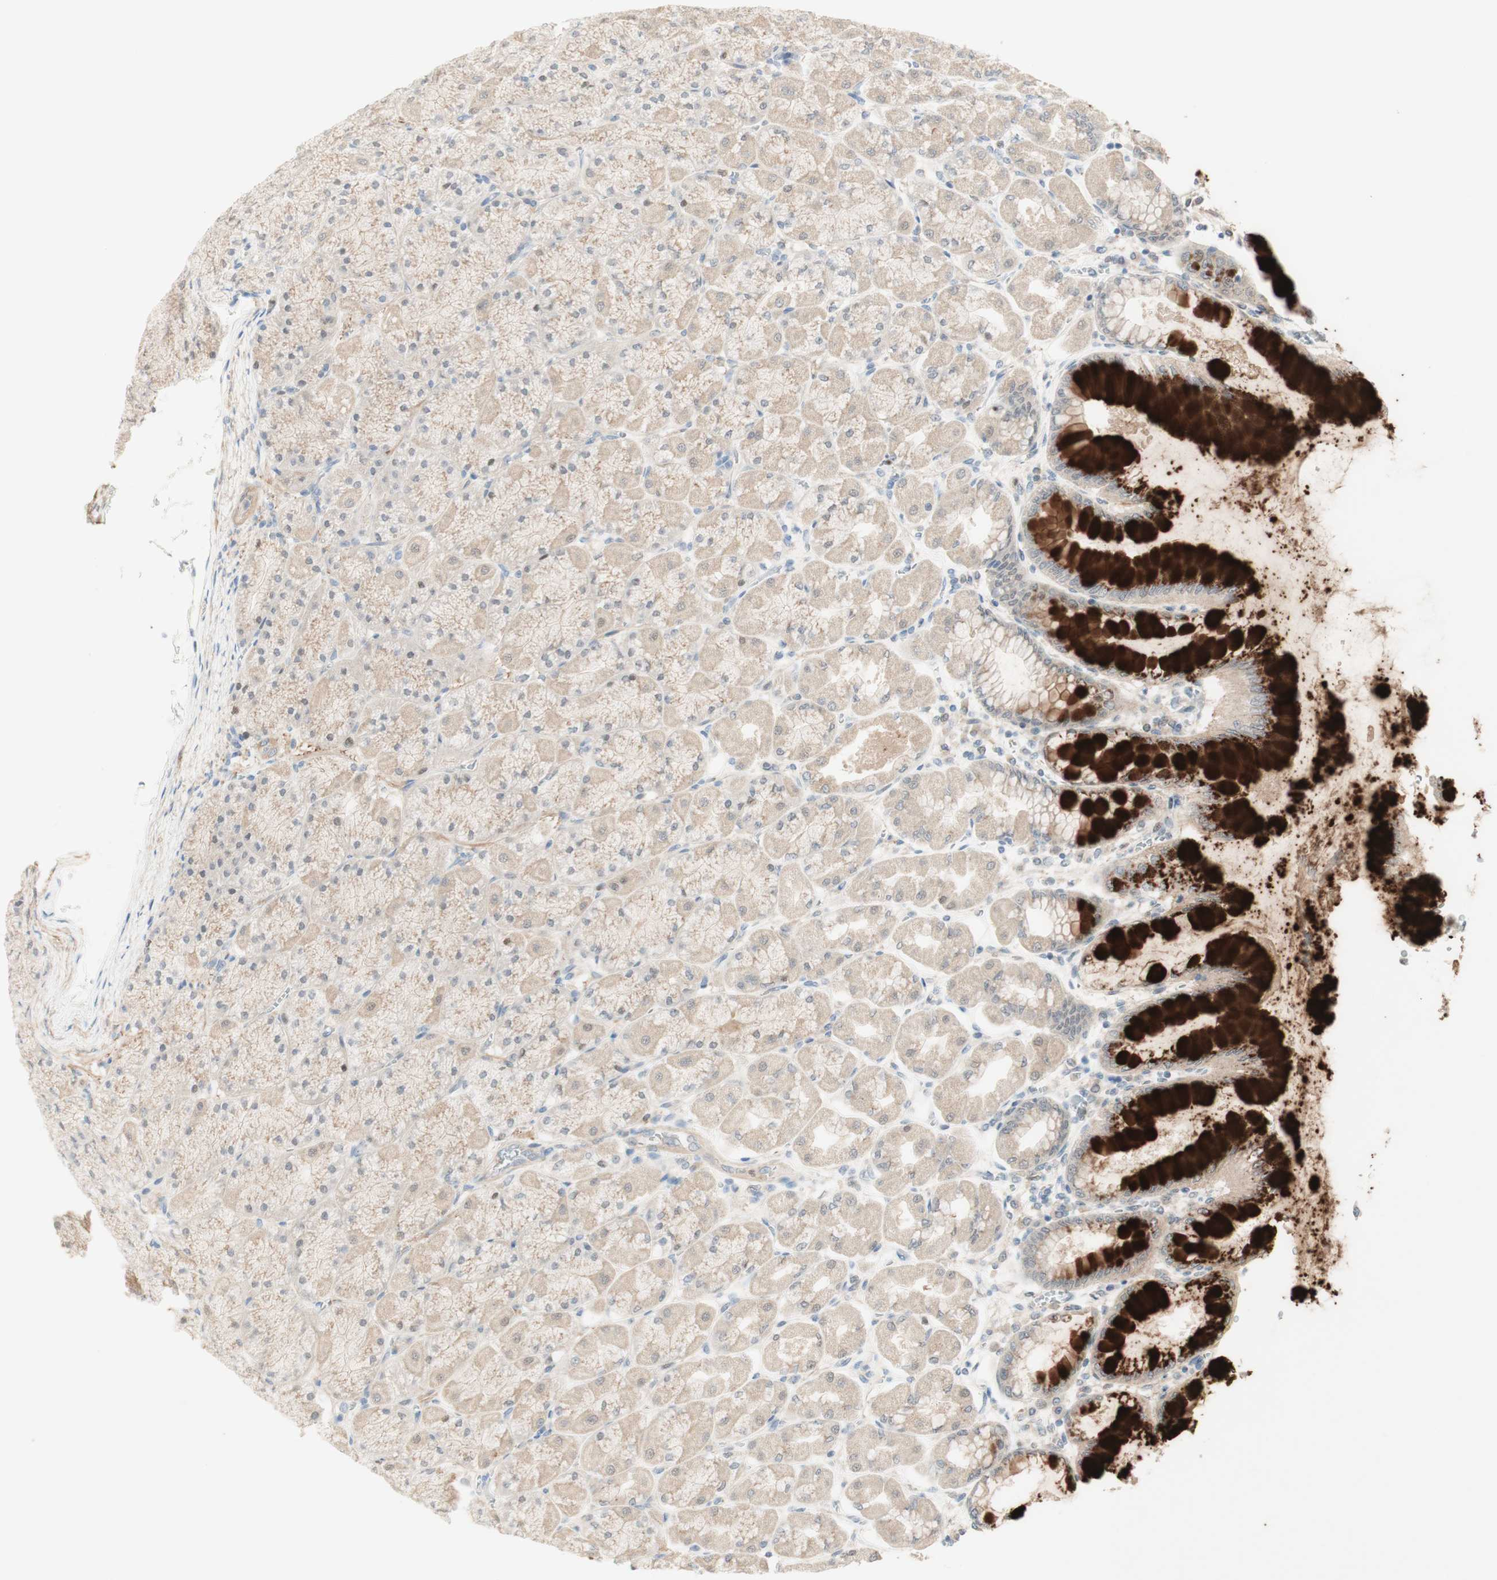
{"staining": {"intensity": "strong", "quantity": "25%-75%", "location": "cytoplasmic/membranous"}, "tissue": "stomach", "cell_type": "Glandular cells", "image_type": "normal", "snomed": [{"axis": "morphology", "description": "Normal tissue, NOS"}, {"axis": "topography", "description": "Stomach, upper"}], "caption": "A micrograph showing strong cytoplasmic/membranous positivity in about 25%-75% of glandular cells in unremarkable stomach, as visualized by brown immunohistochemical staining.", "gene": "RFNG", "patient": {"sex": "female", "age": 56}}